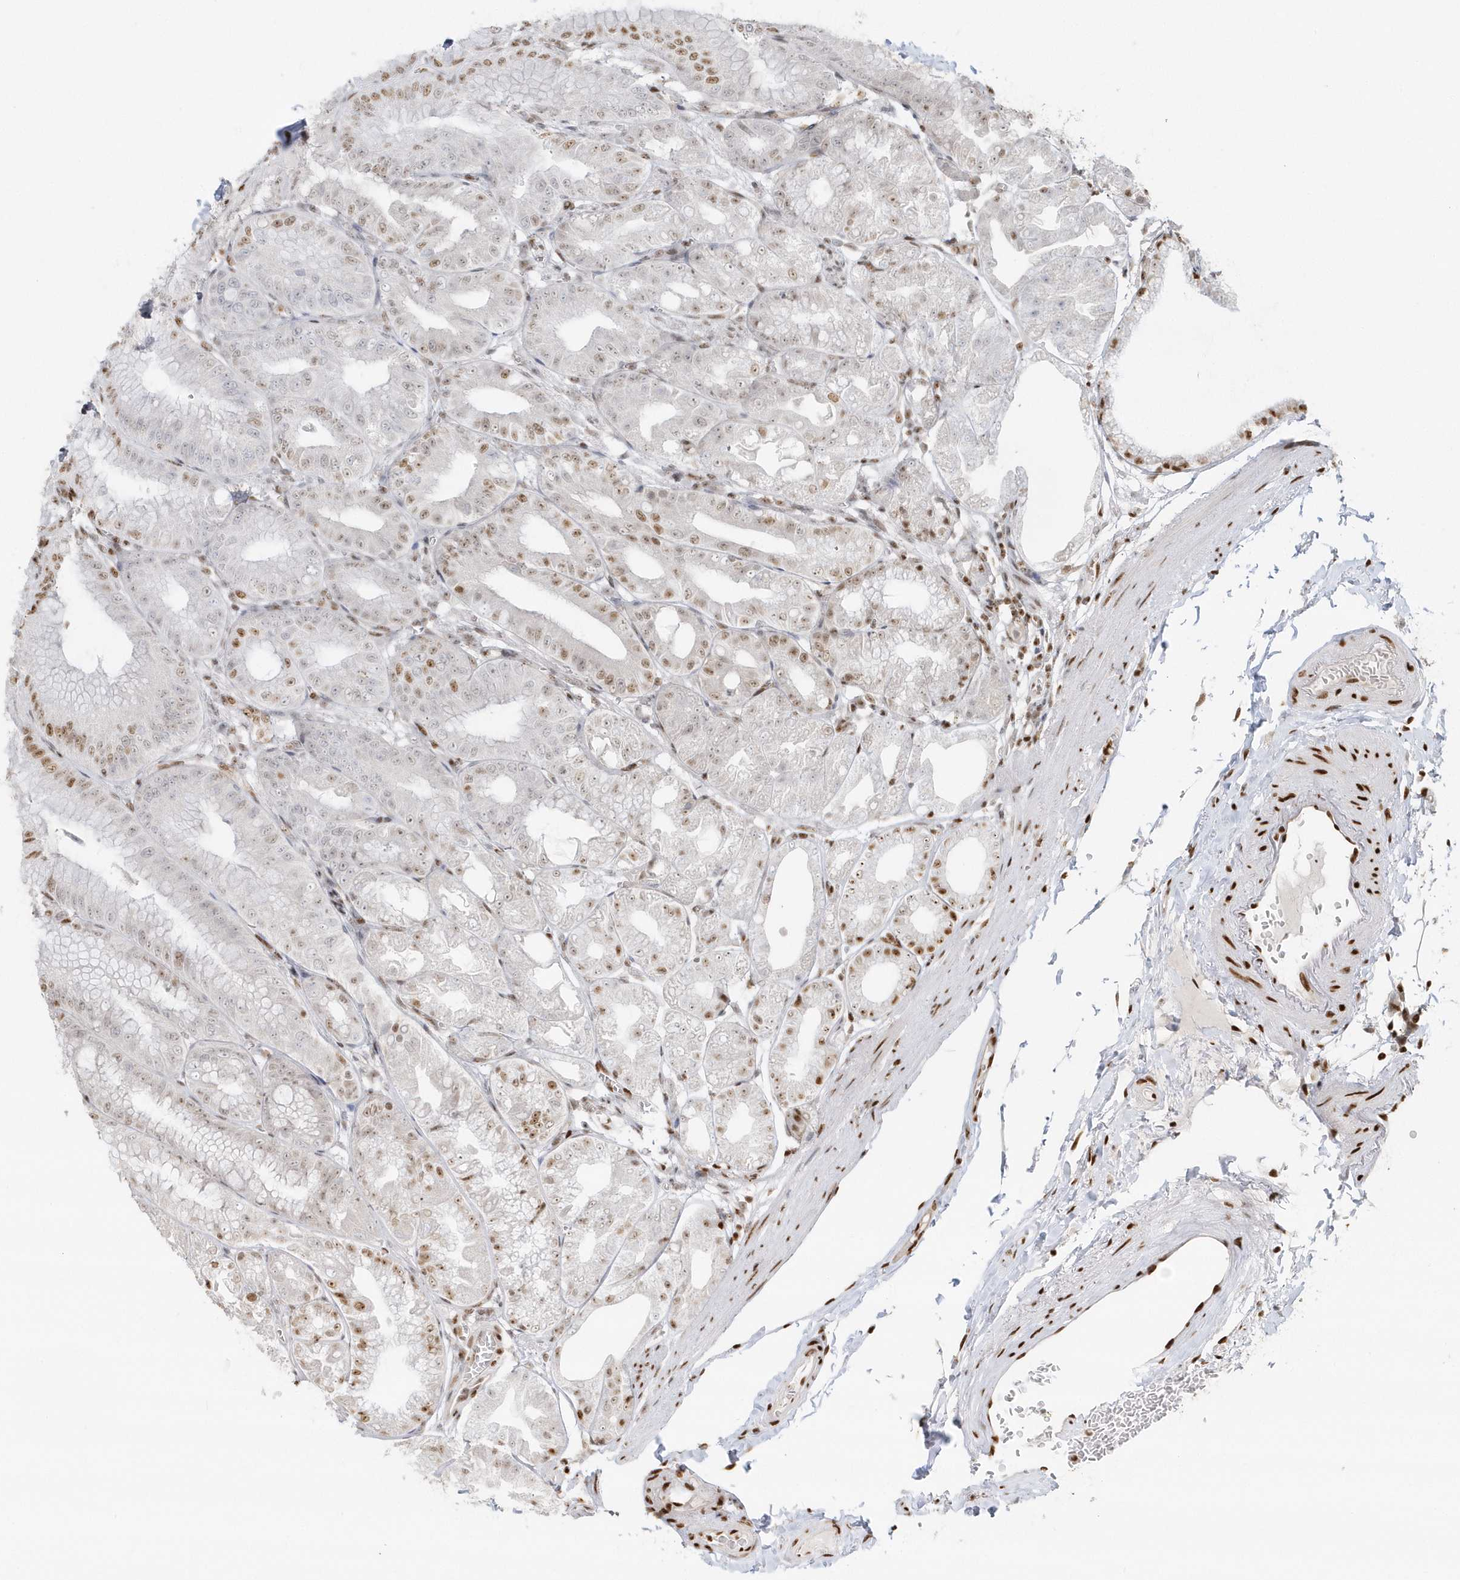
{"staining": {"intensity": "moderate", "quantity": "25%-75%", "location": "nuclear"}, "tissue": "stomach", "cell_type": "Glandular cells", "image_type": "normal", "snomed": [{"axis": "morphology", "description": "Normal tissue, NOS"}, {"axis": "topography", "description": "Stomach, lower"}], "caption": "This is a micrograph of immunohistochemistry staining of benign stomach, which shows moderate positivity in the nuclear of glandular cells.", "gene": "SUMO2", "patient": {"sex": "male", "age": 71}}